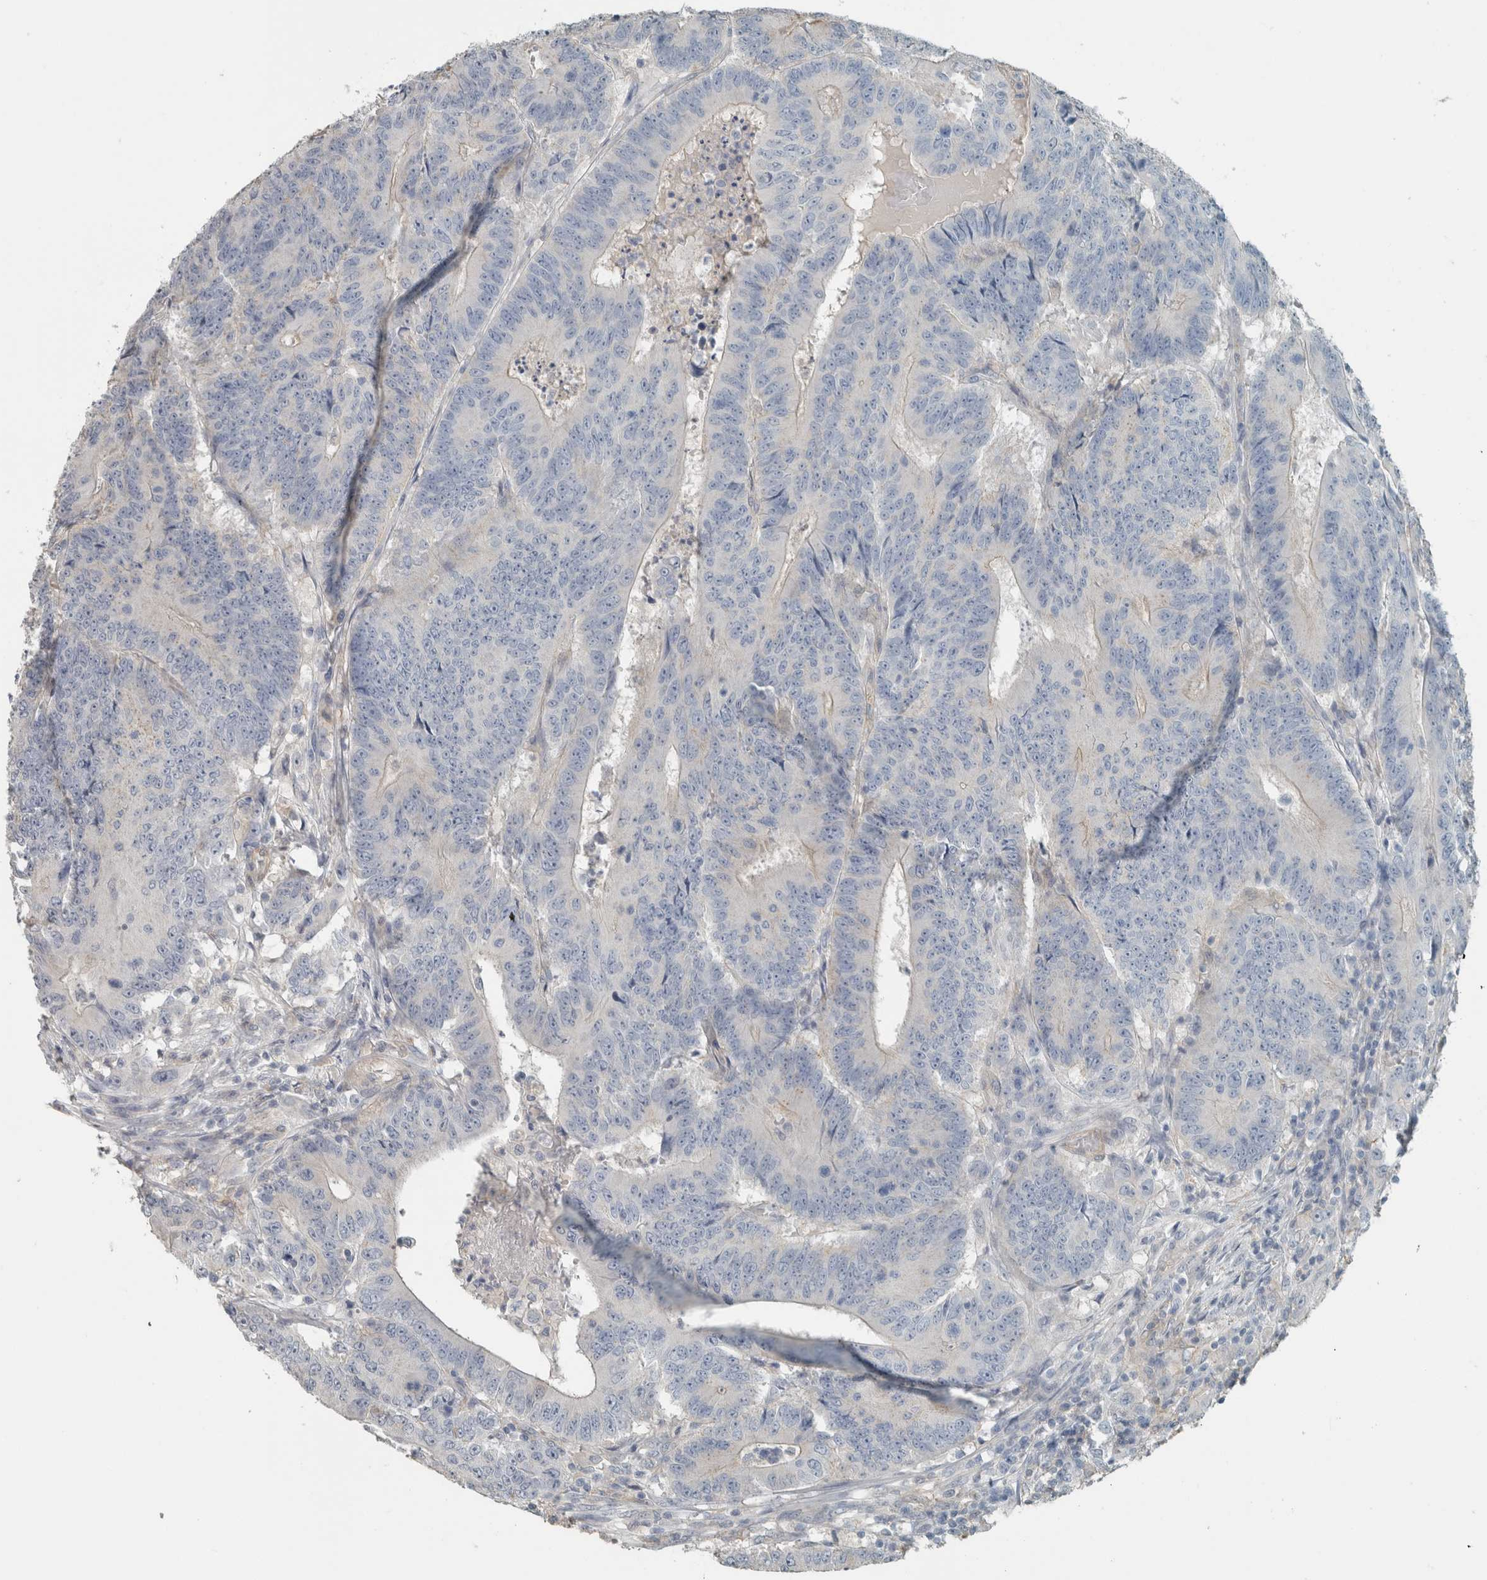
{"staining": {"intensity": "negative", "quantity": "none", "location": "none"}, "tissue": "colorectal cancer", "cell_type": "Tumor cells", "image_type": "cancer", "snomed": [{"axis": "morphology", "description": "Adenocarcinoma, NOS"}, {"axis": "topography", "description": "Colon"}], "caption": "Adenocarcinoma (colorectal) was stained to show a protein in brown. There is no significant positivity in tumor cells.", "gene": "SCIN", "patient": {"sex": "male", "age": 83}}